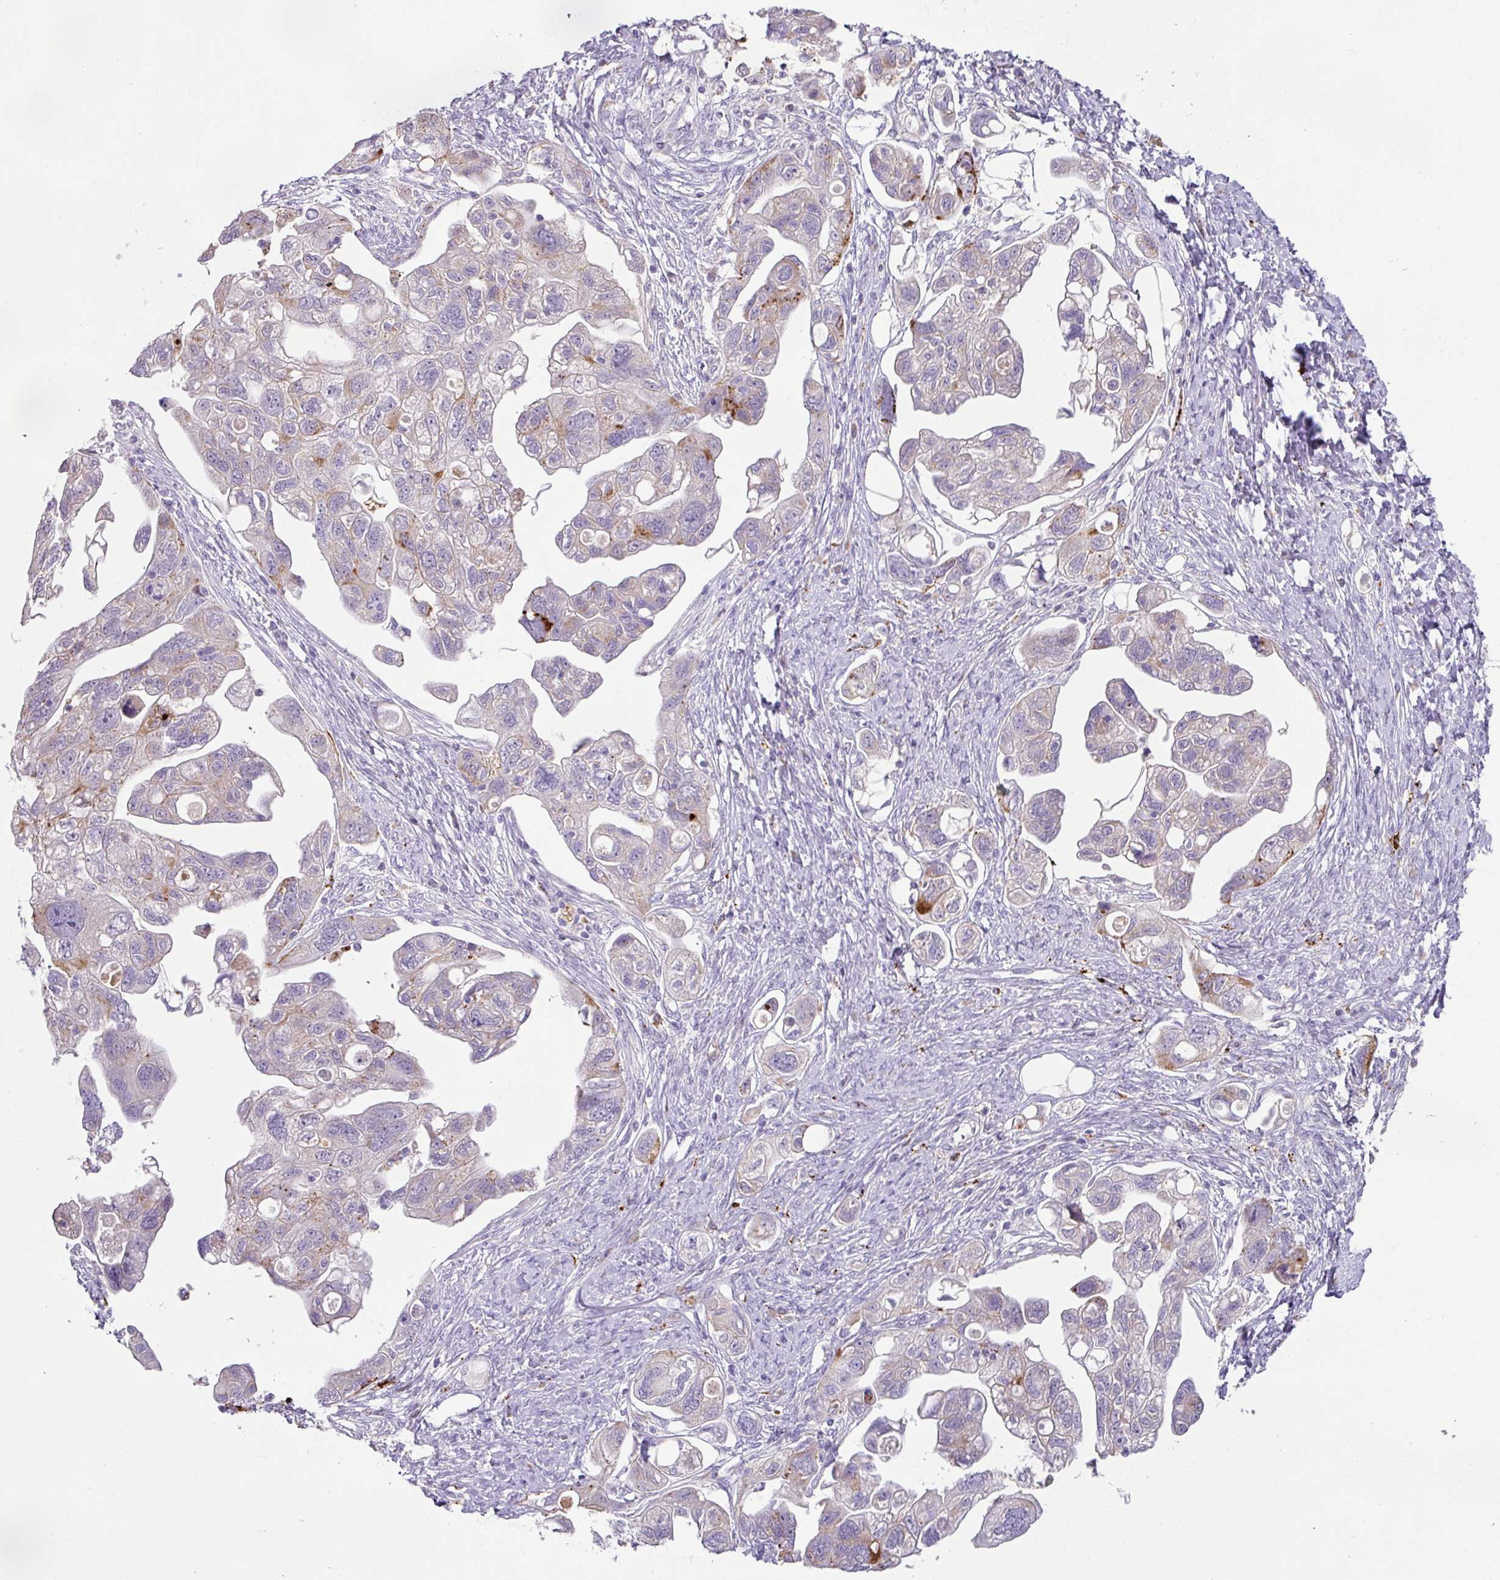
{"staining": {"intensity": "moderate", "quantity": "<25%", "location": "cytoplasmic/membranous"}, "tissue": "ovarian cancer", "cell_type": "Tumor cells", "image_type": "cancer", "snomed": [{"axis": "morphology", "description": "Carcinoma, NOS"}, {"axis": "morphology", "description": "Cystadenocarcinoma, serous, NOS"}, {"axis": "topography", "description": "Ovary"}], "caption": "DAB (3,3'-diaminobenzidine) immunohistochemical staining of human carcinoma (ovarian) exhibits moderate cytoplasmic/membranous protein staining in about <25% of tumor cells.", "gene": "PLEKHH3", "patient": {"sex": "female", "age": 69}}